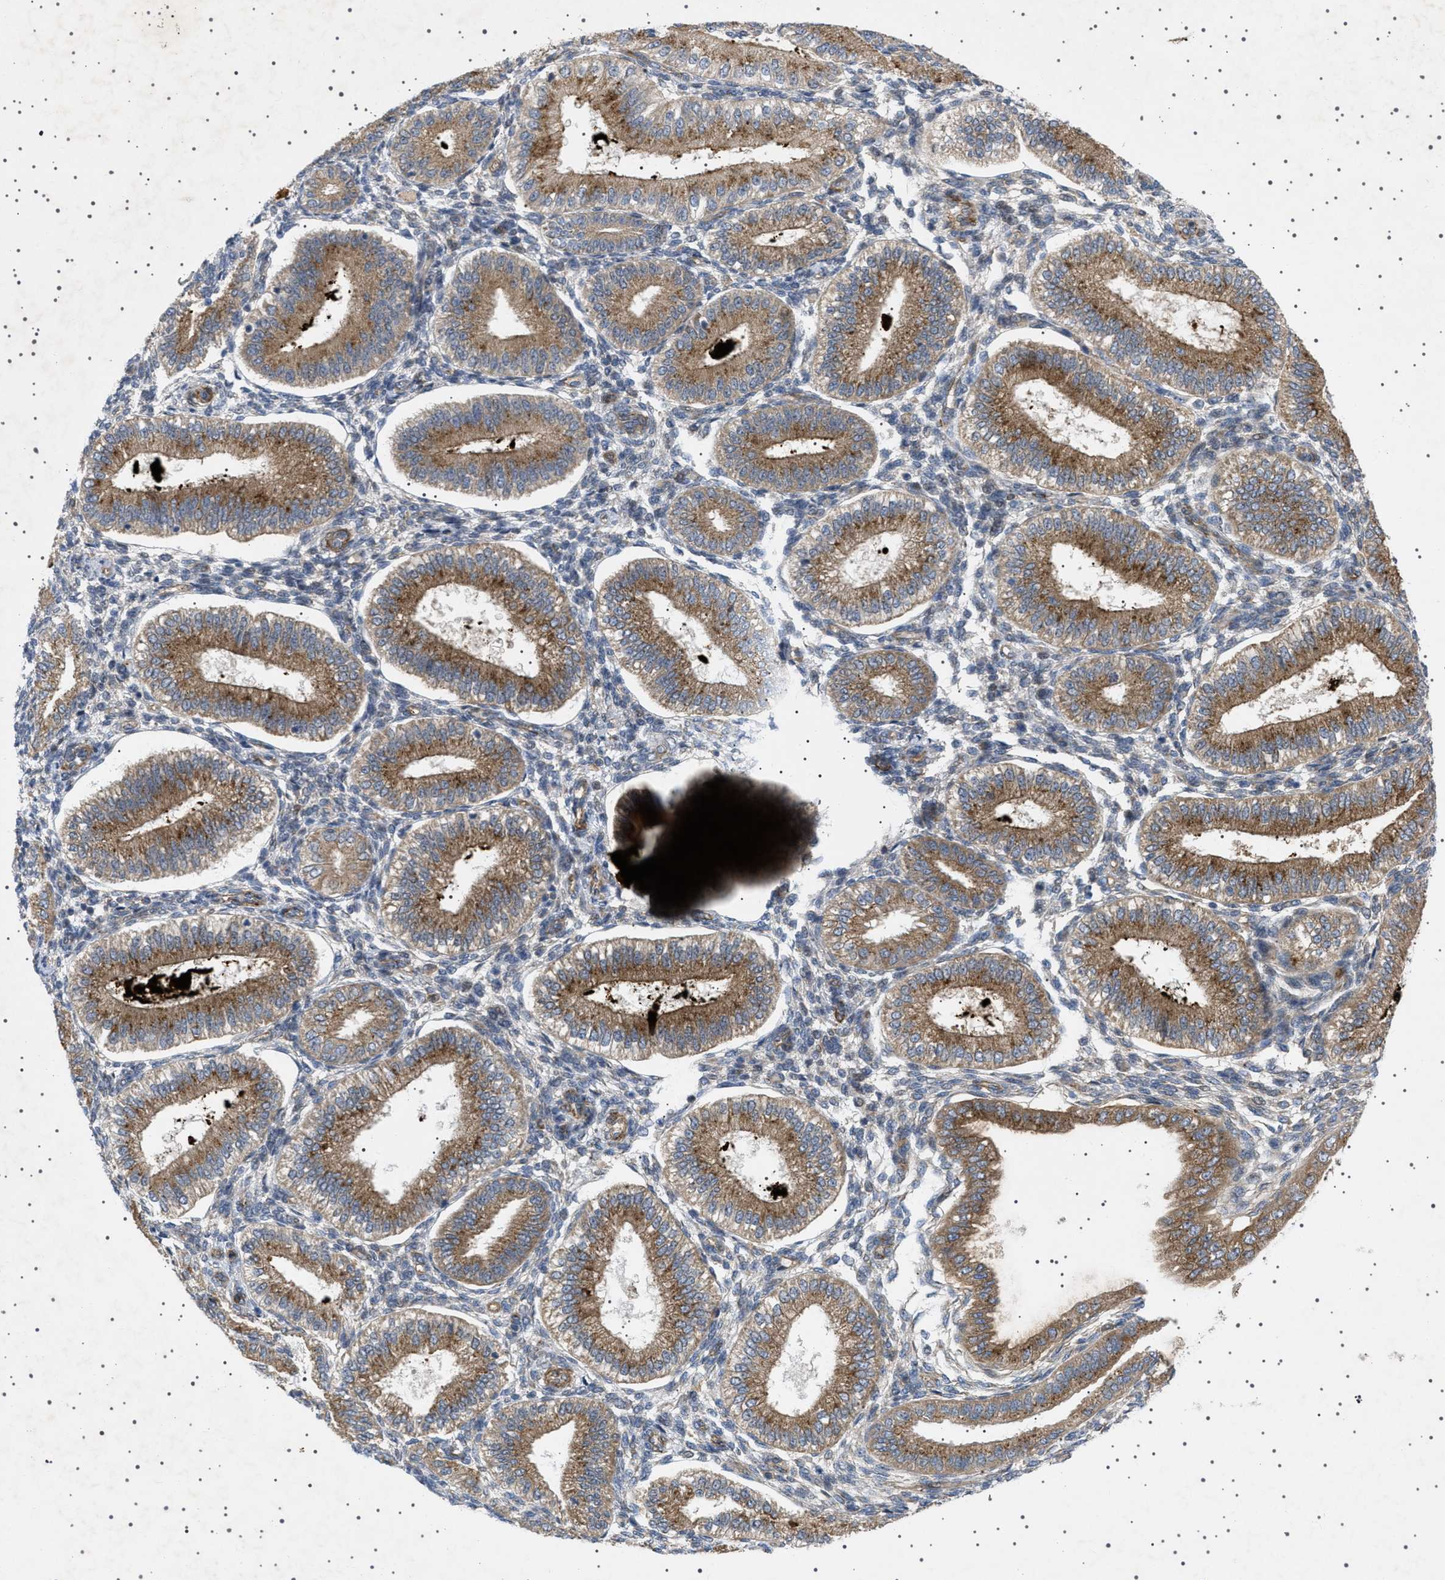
{"staining": {"intensity": "negative", "quantity": "none", "location": "none"}, "tissue": "endometrium", "cell_type": "Cells in endometrial stroma", "image_type": "normal", "snomed": [{"axis": "morphology", "description": "Normal tissue, NOS"}, {"axis": "topography", "description": "Endometrium"}], "caption": "Immunohistochemical staining of normal human endometrium reveals no significant expression in cells in endometrial stroma.", "gene": "CCDC186", "patient": {"sex": "female", "age": 39}}